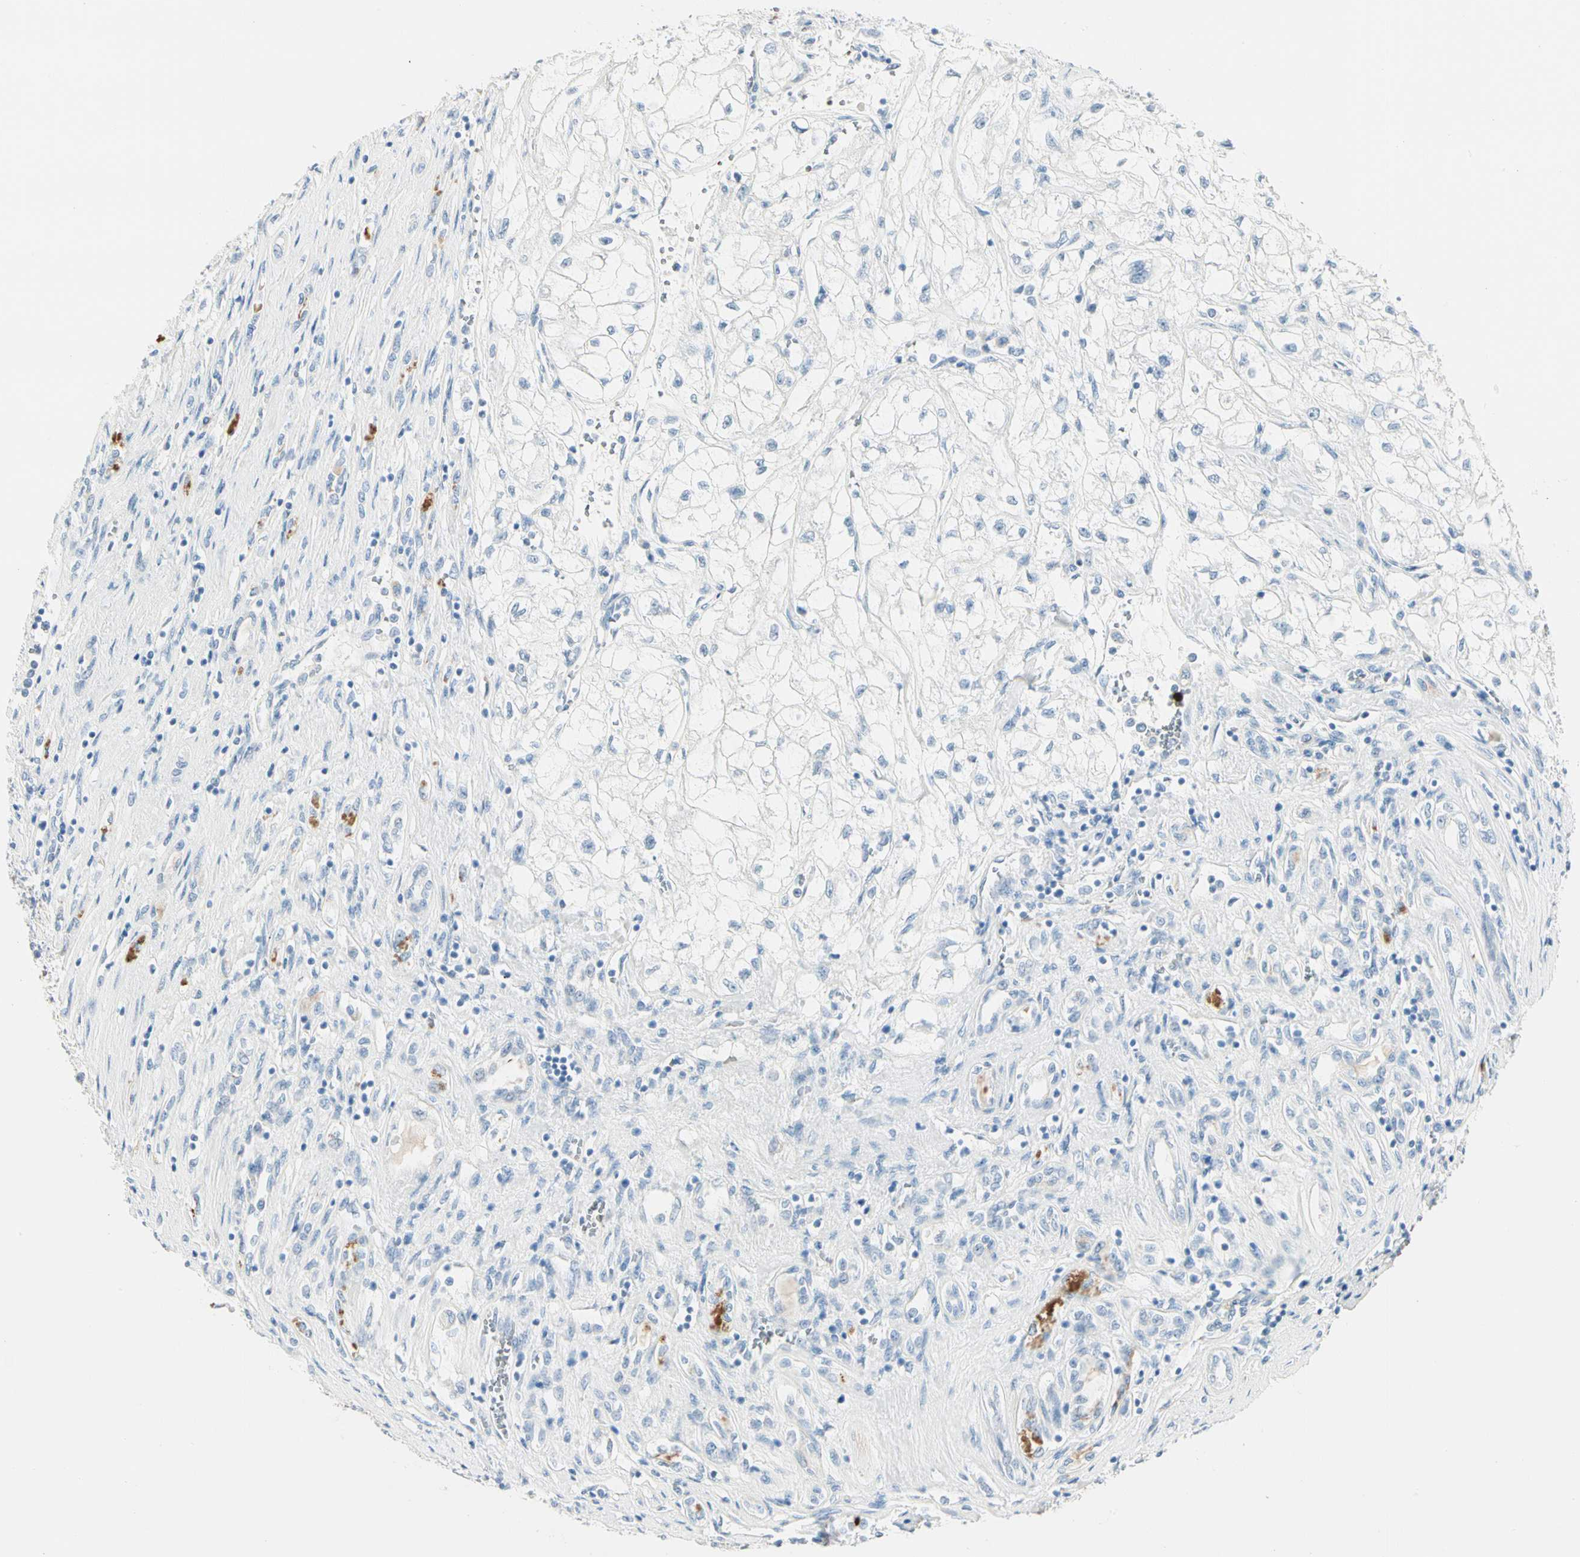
{"staining": {"intensity": "negative", "quantity": "none", "location": "none"}, "tissue": "renal cancer", "cell_type": "Tumor cells", "image_type": "cancer", "snomed": [{"axis": "morphology", "description": "Adenocarcinoma, NOS"}, {"axis": "topography", "description": "Kidney"}], "caption": "Immunohistochemistry (IHC) histopathology image of human adenocarcinoma (renal) stained for a protein (brown), which reveals no expression in tumor cells.", "gene": "CA1", "patient": {"sex": "female", "age": 70}}